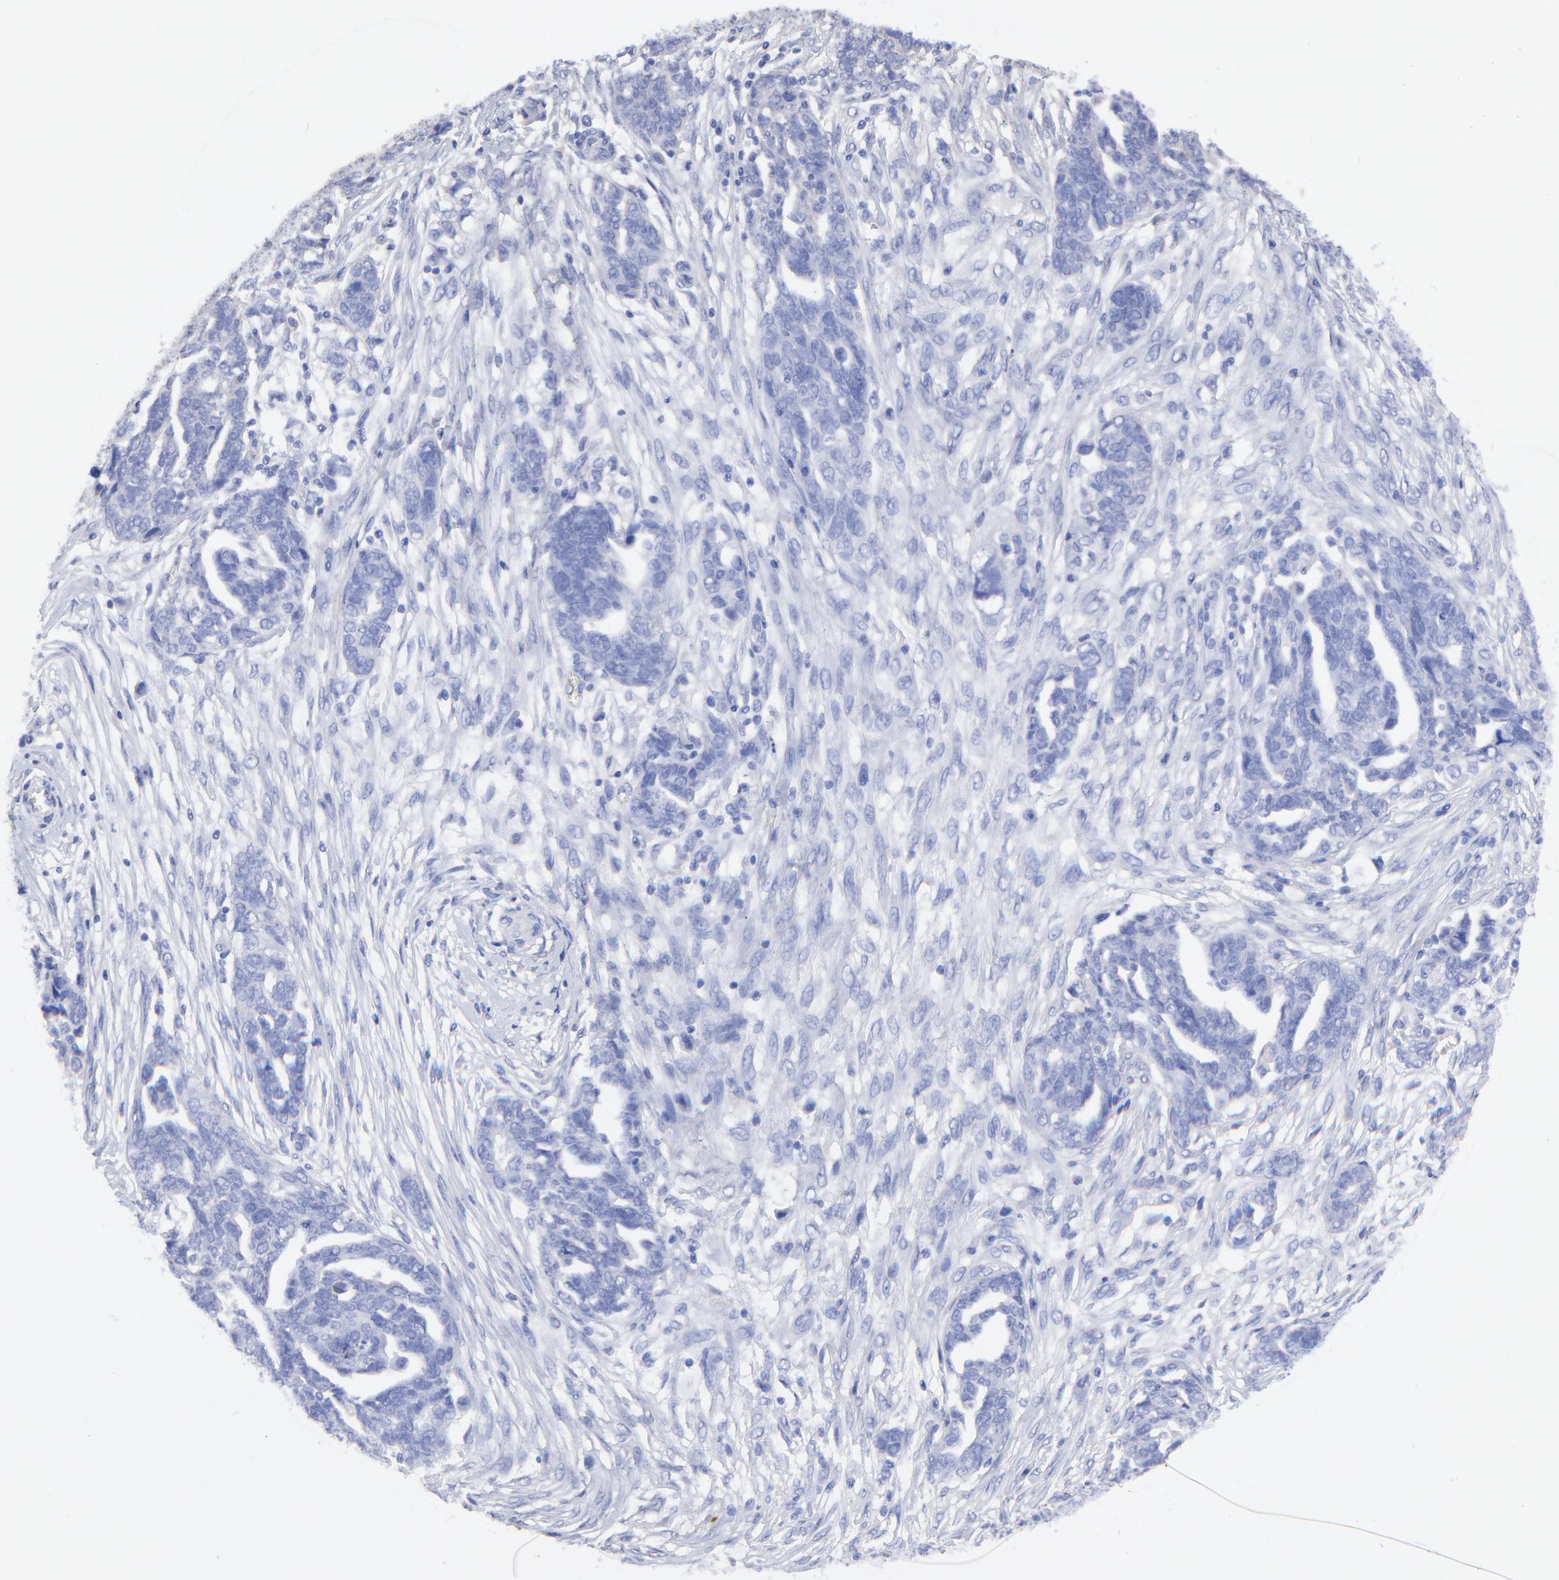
{"staining": {"intensity": "weak", "quantity": "<25%", "location": "cytoplasmic/membranous"}, "tissue": "ovarian cancer", "cell_type": "Tumor cells", "image_type": "cancer", "snomed": [{"axis": "morphology", "description": "Normal tissue, NOS"}, {"axis": "morphology", "description": "Cystadenocarcinoma, serous, NOS"}, {"axis": "topography", "description": "Fallopian tube"}, {"axis": "topography", "description": "Ovary"}], "caption": "High power microscopy micrograph of an IHC photomicrograph of serous cystadenocarcinoma (ovarian), revealing no significant staining in tumor cells. (DAB (3,3'-diaminobenzidine) IHC with hematoxylin counter stain).", "gene": "PDE4B", "patient": {"sex": "female", "age": 56}}